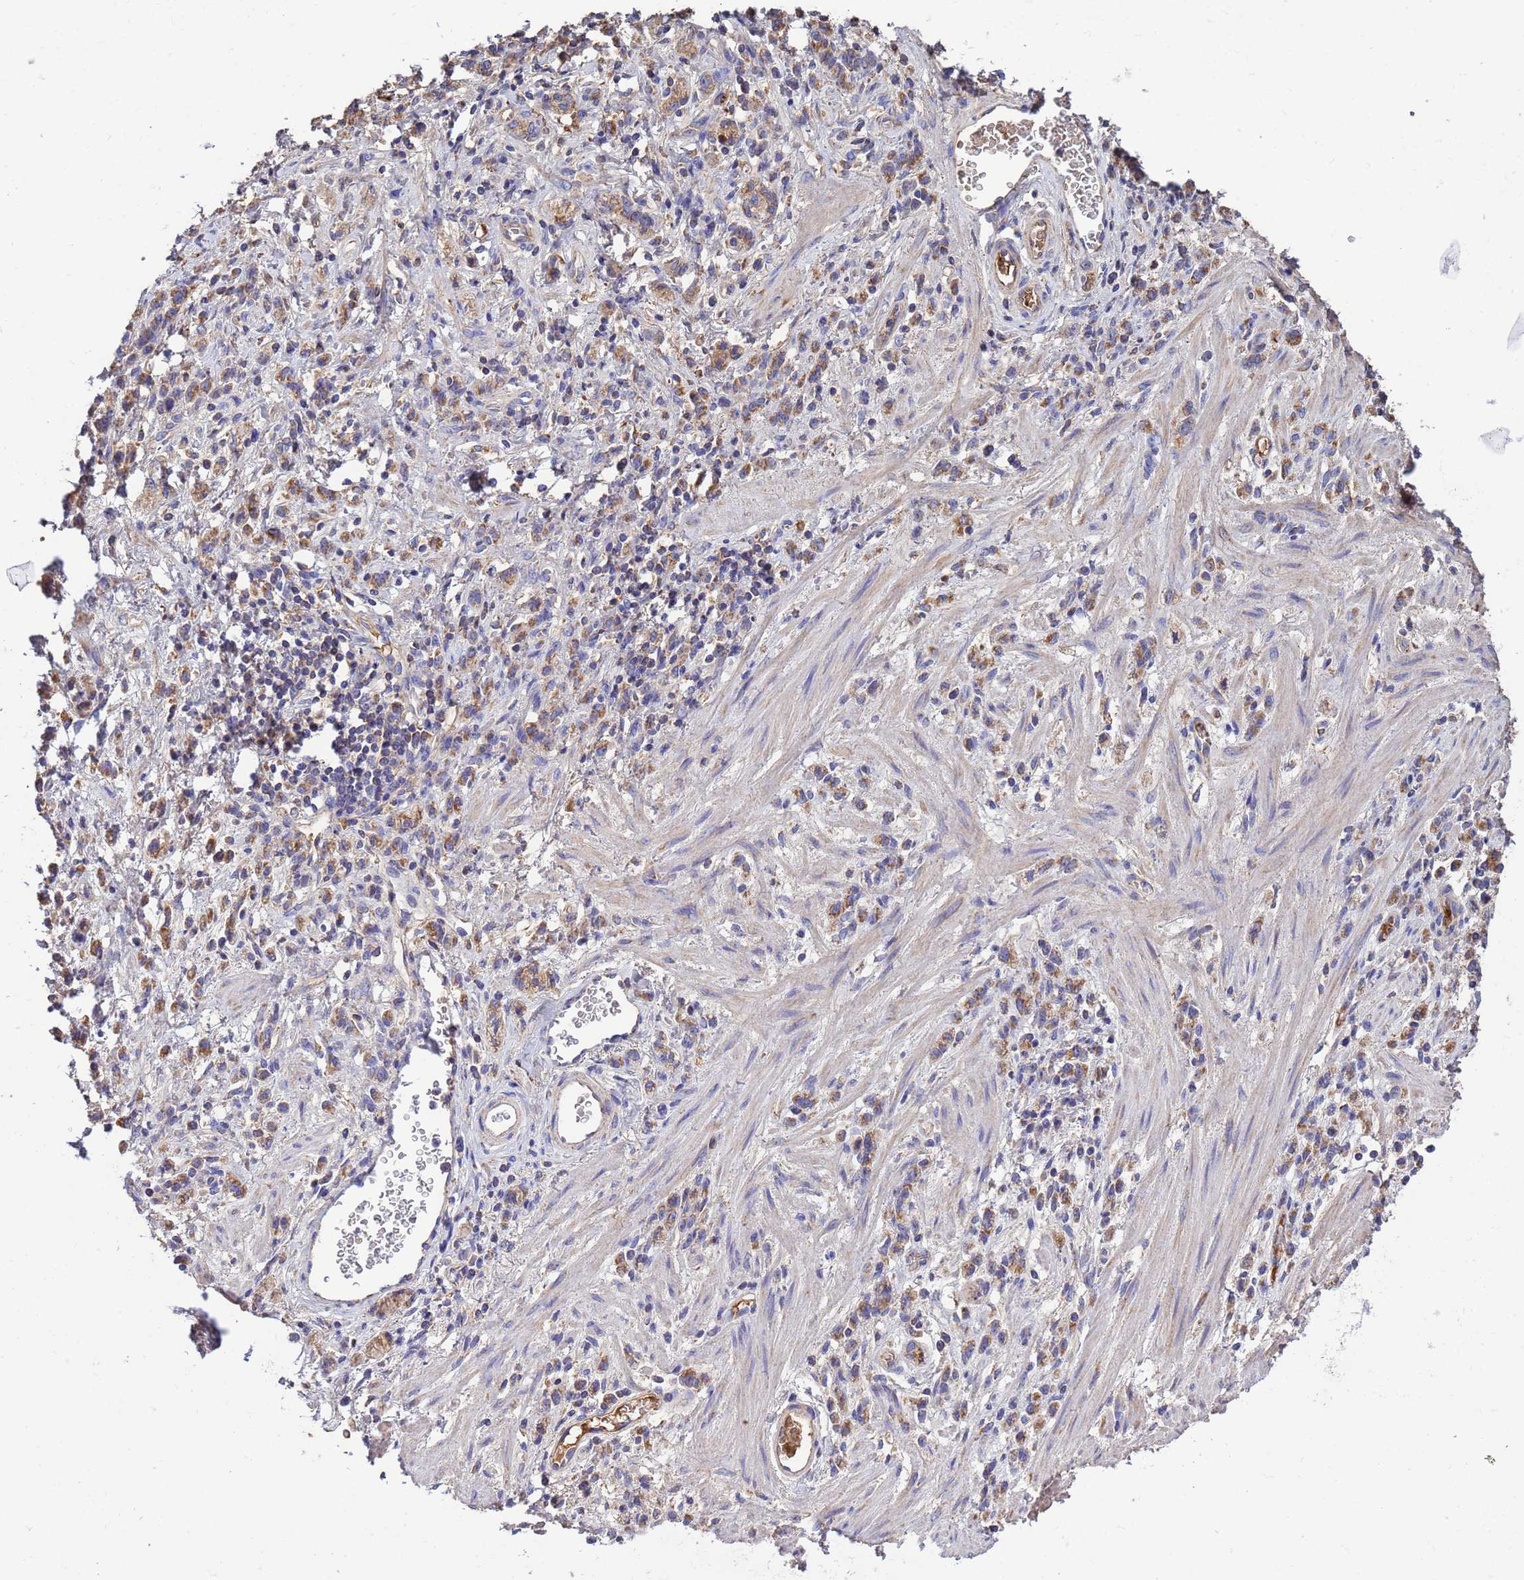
{"staining": {"intensity": "moderate", "quantity": "25%-75%", "location": "cytoplasmic/membranous"}, "tissue": "stomach cancer", "cell_type": "Tumor cells", "image_type": "cancer", "snomed": [{"axis": "morphology", "description": "Adenocarcinoma, NOS"}, {"axis": "topography", "description": "Stomach"}], "caption": "Immunohistochemistry (IHC) staining of stomach cancer, which exhibits medium levels of moderate cytoplasmic/membranous expression in approximately 25%-75% of tumor cells indicating moderate cytoplasmic/membranous protein staining. The staining was performed using DAB (brown) for protein detection and nuclei were counterstained in hematoxylin (blue).", "gene": "GLUD1", "patient": {"sex": "male", "age": 77}}